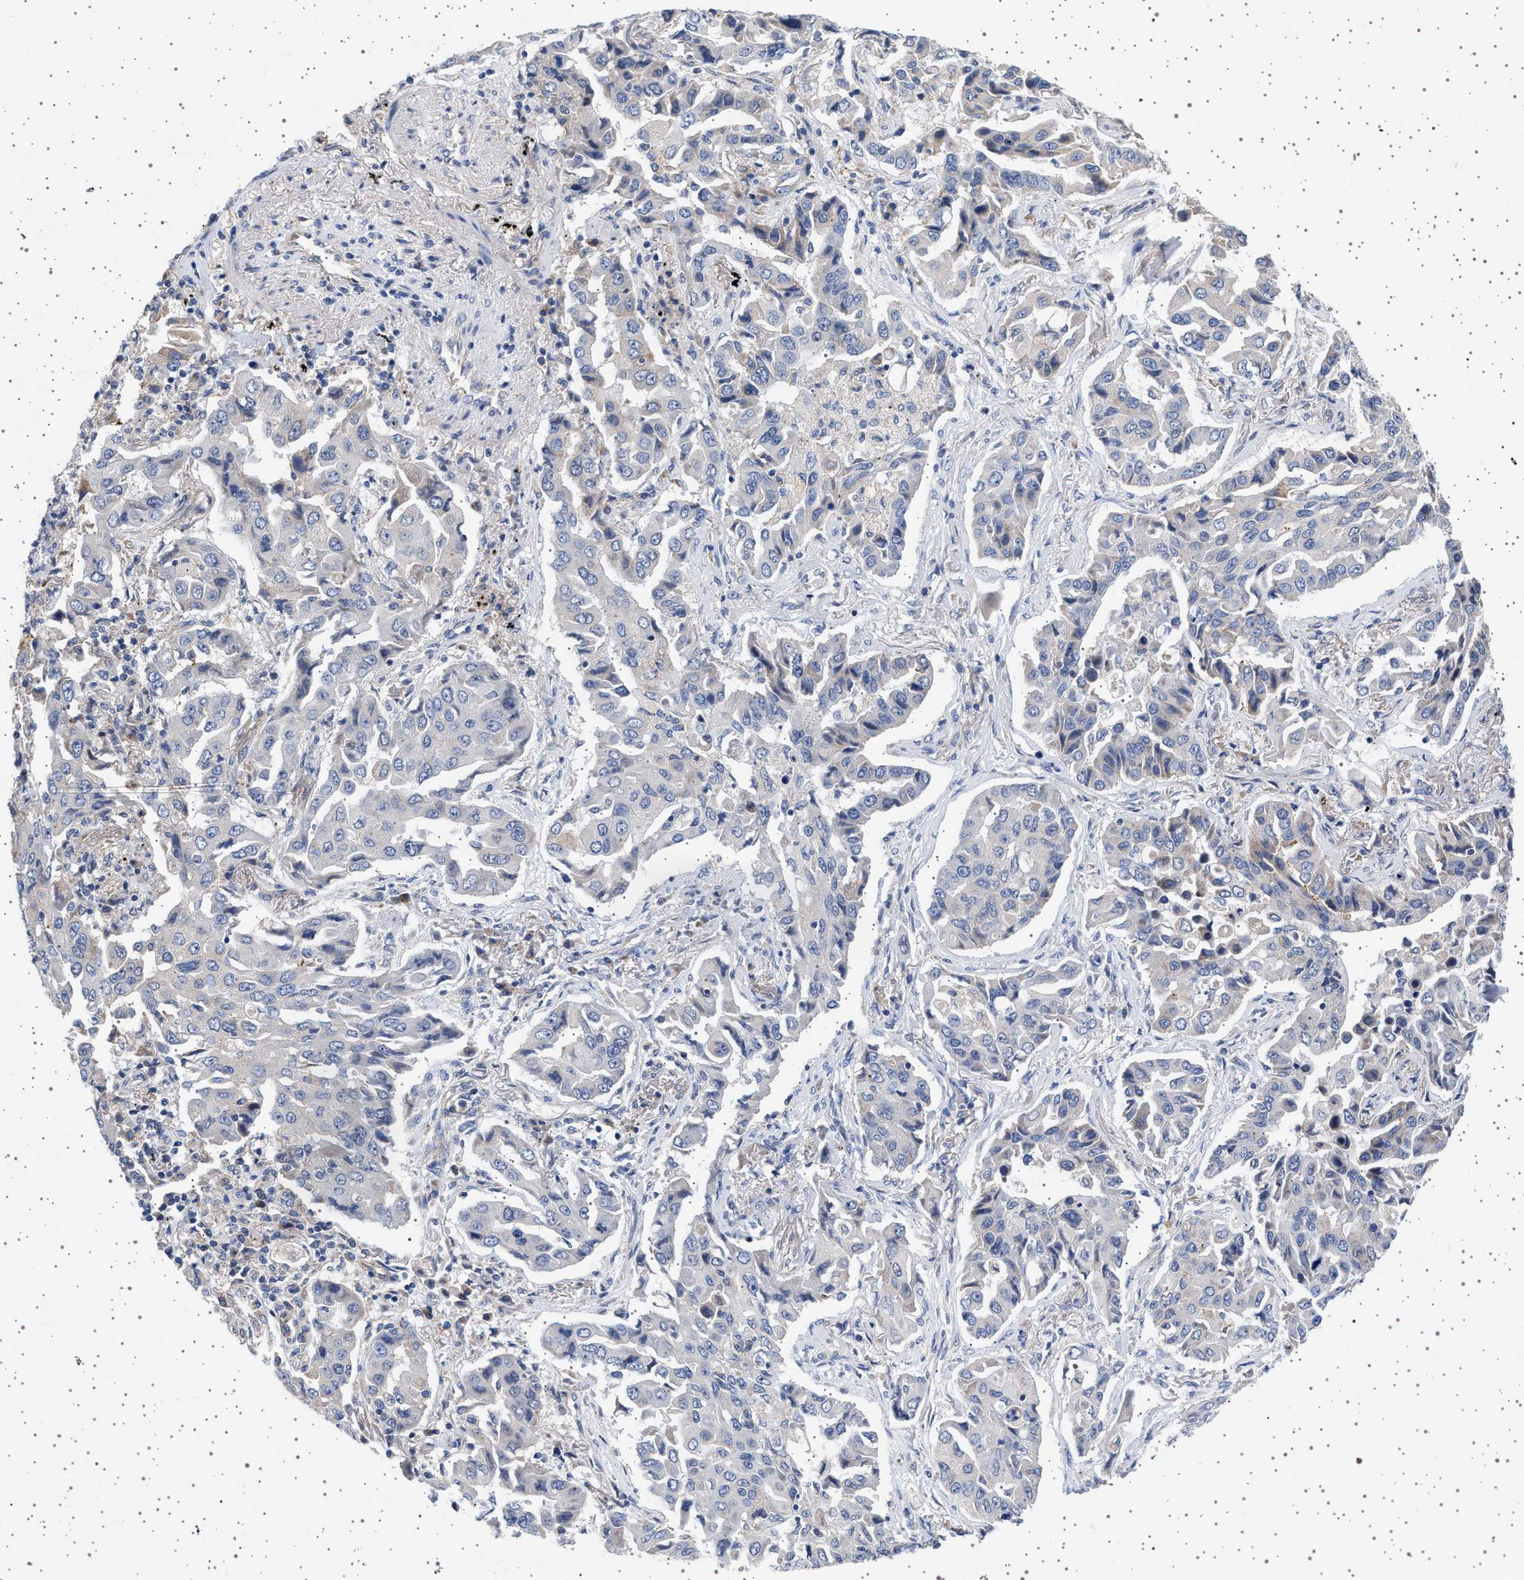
{"staining": {"intensity": "negative", "quantity": "none", "location": "none"}, "tissue": "lung cancer", "cell_type": "Tumor cells", "image_type": "cancer", "snomed": [{"axis": "morphology", "description": "Adenocarcinoma, NOS"}, {"axis": "topography", "description": "Lung"}], "caption": "Human lung cancer stained for a protein using IHC demonstrates no expression in tumor cells.", "gene": "TRMT10B", "patient": {"sex": "female", "age": 65}}